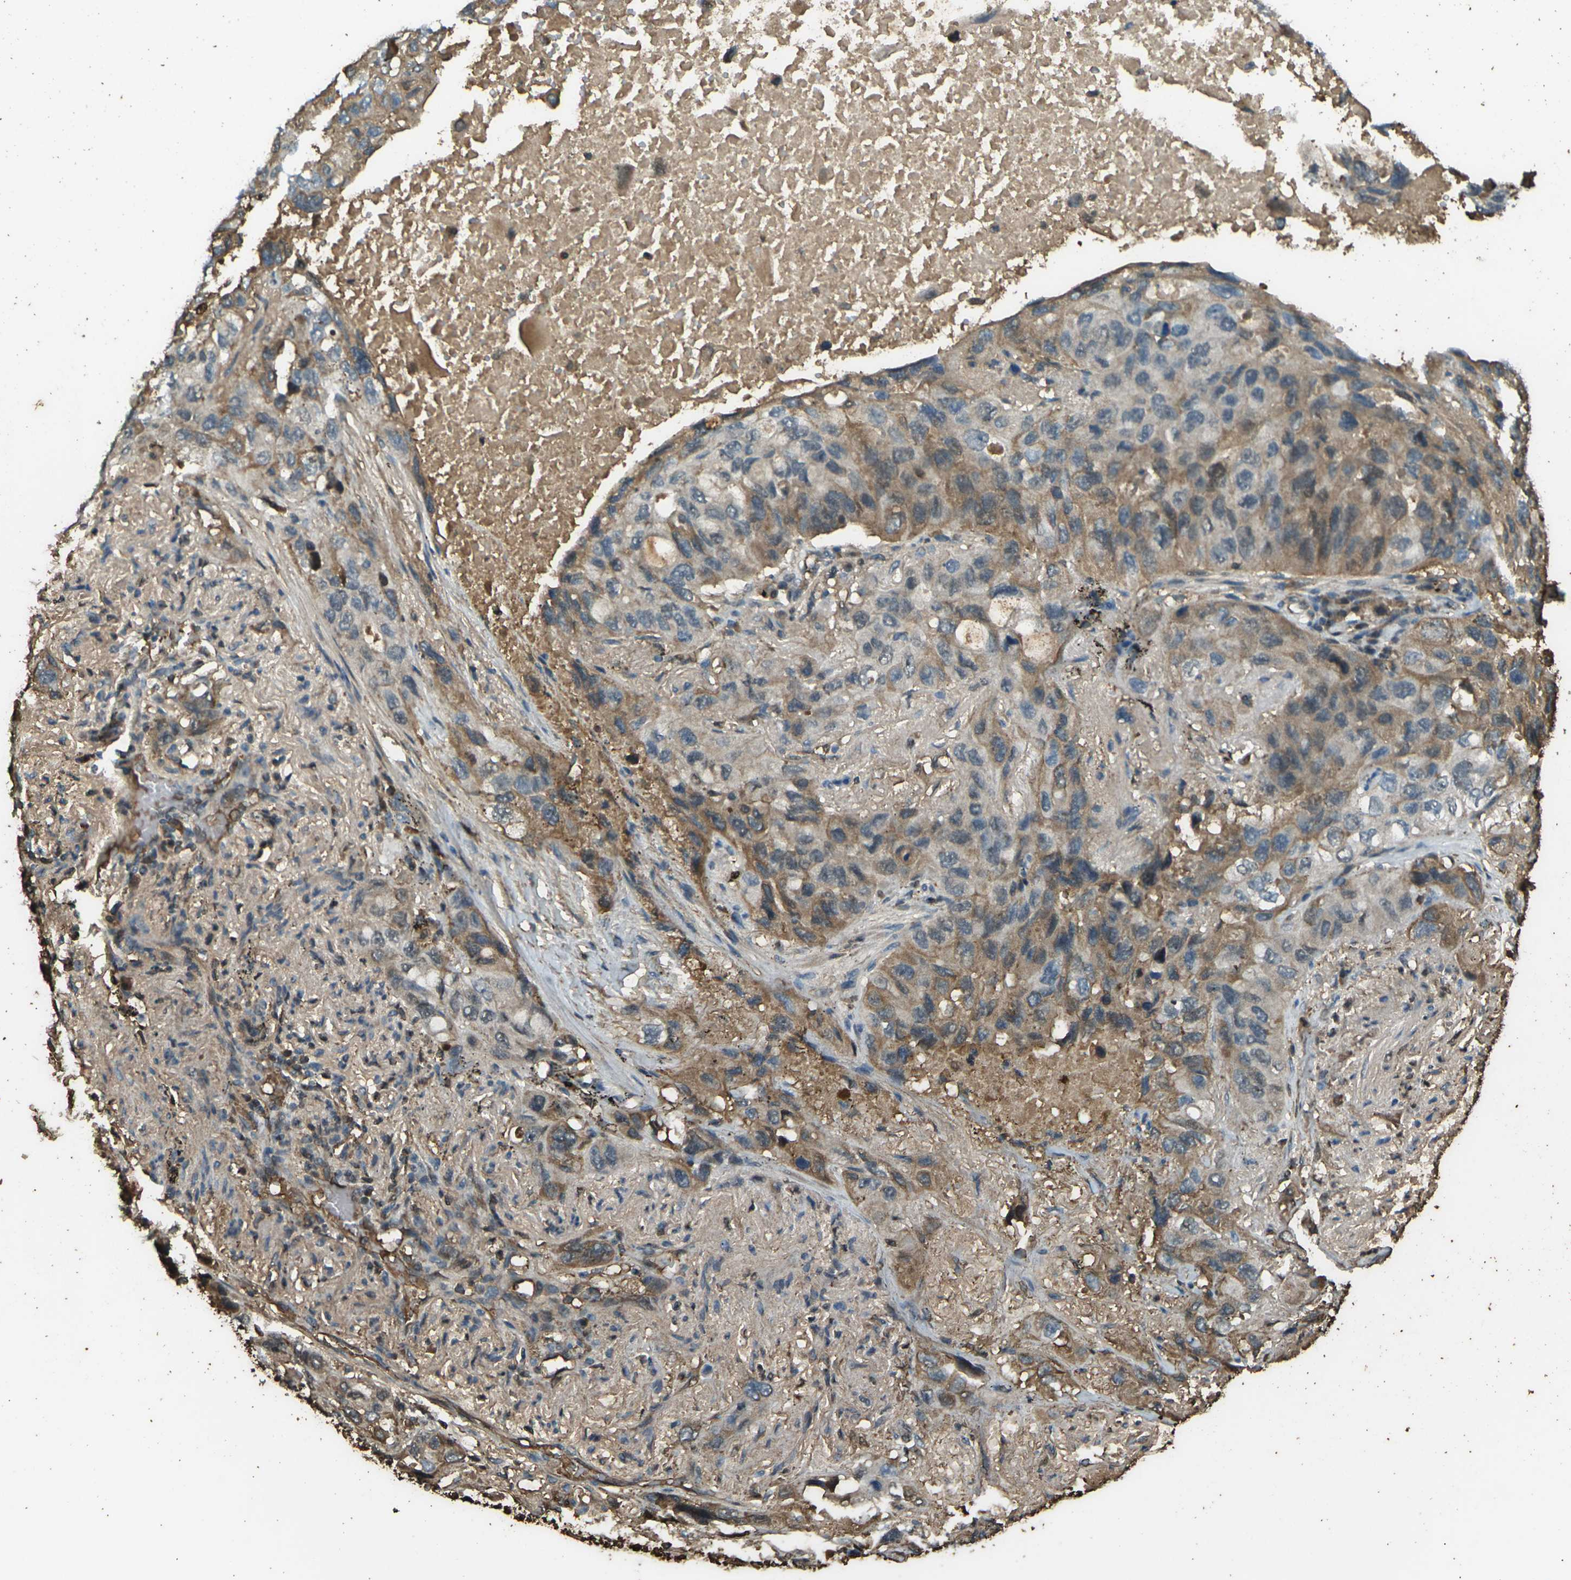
{"staining": {"intensity": "moderate", "quantity": "25%-75%", "location": "cytoplasmic/membranous"}, "tissue": "lung cancer", "cell_type": "Tumor cells", "image_type": "cancer", "snomed": [{"axis": "morphology", "description": "Squamous cell carcinoma, NOS"}, {"axis": "topography", "description": "Lung"}], "caption": "This is a histology image of IHC staining of lung cancer, which shows moderate expression in the cytoplasmic/membranous of tumor cells.", "gene": "CYP1B1", "patient": {"sex": "female", "age": 73}}